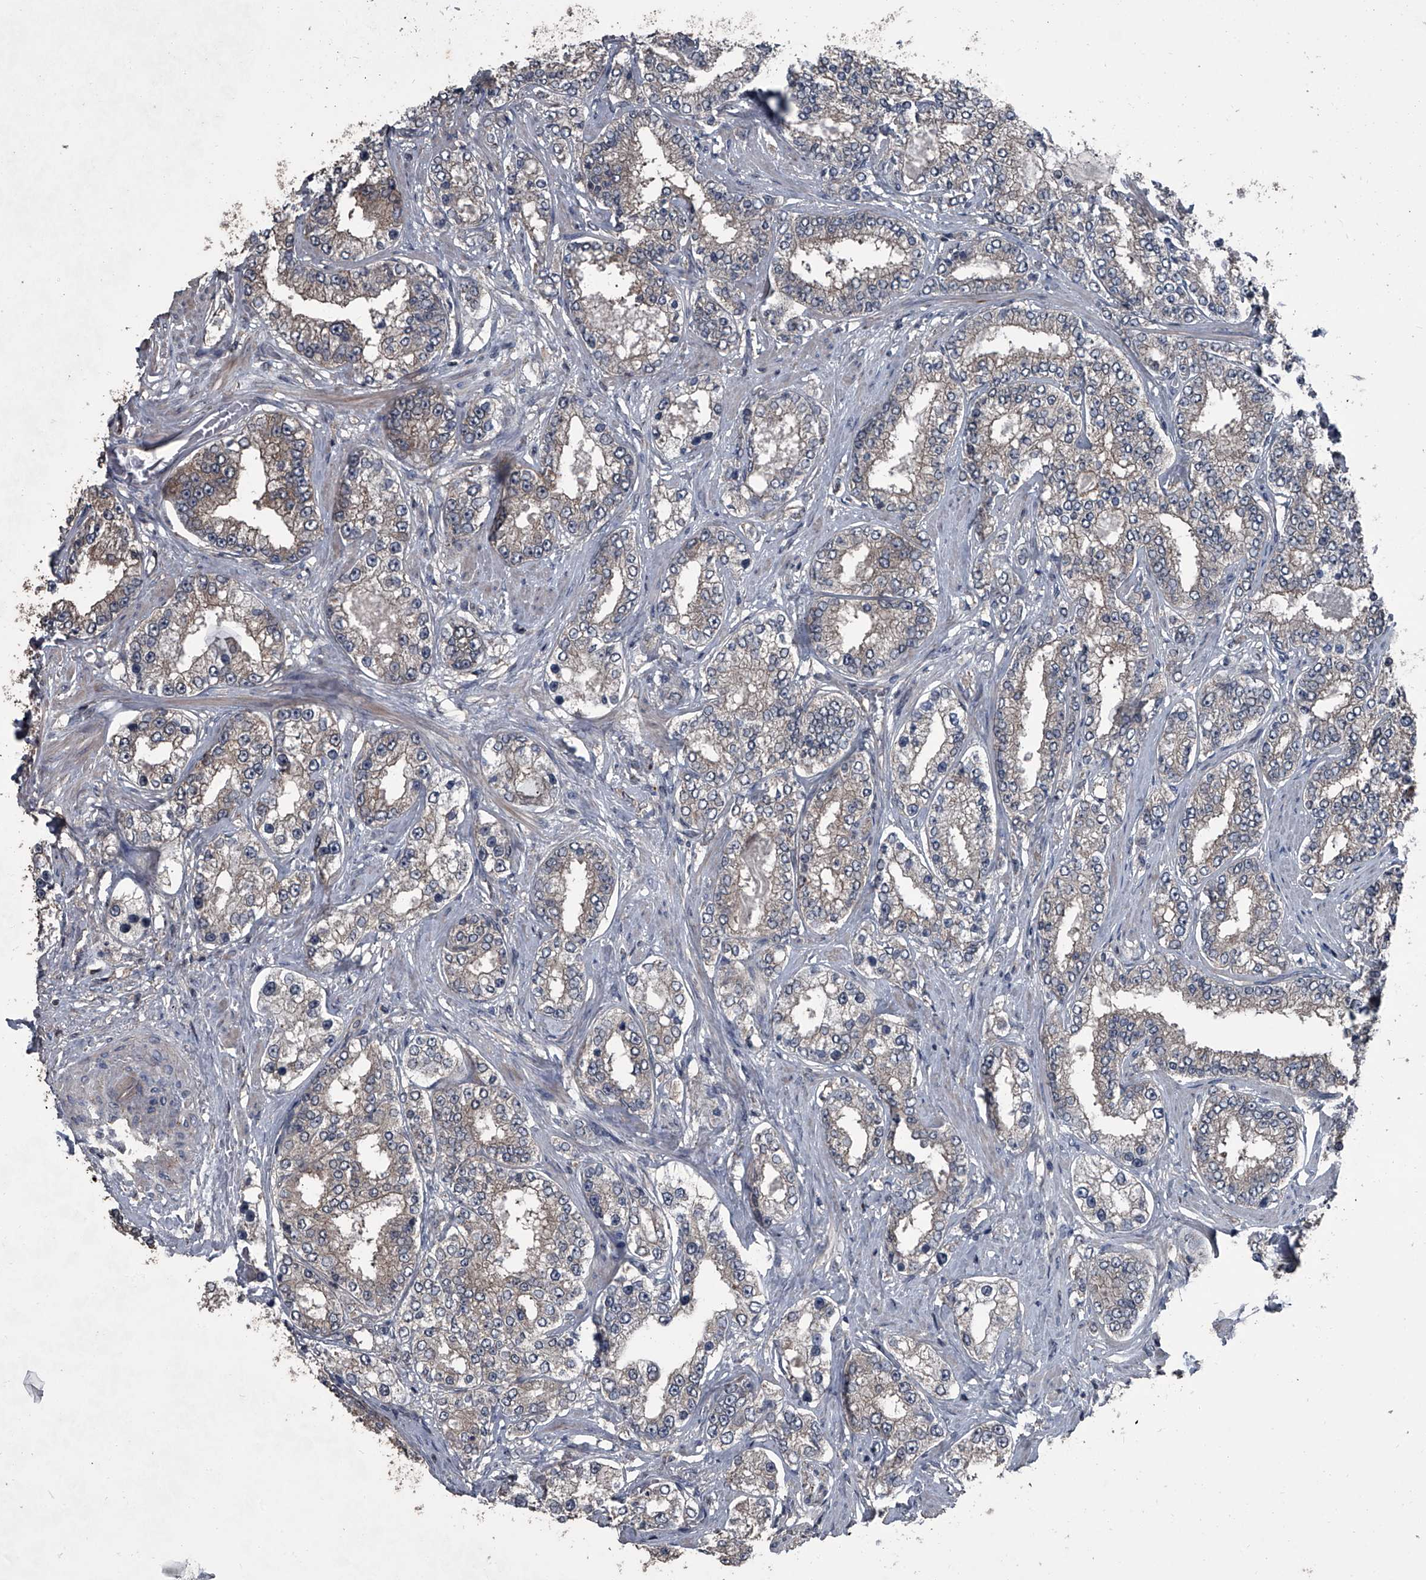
{"staining": {"intensity": "weak", "quantity": "25%-75%", "location": "cytoplasmic/membranous"}, "tissue": "prostate cancer", "cell_type": "Tumor cells", "image_type": "cancer", "snomed": [{"axis": "morphology", "description": "Normal tissue, NOS"}, {"axis": "morphology", "description": "Adenocarcinoma, High grade"}, {"axis": "topography", "description": "Prostate"}], "caption": "Immunohistochemistry (IHC) micrograph of human prostate adenocarcinoma (high-grade) stained for a protein (brown), which demonstrates low levels of weak cytoplasmic/membranous positivity in approximately 25%-75% of tumor cells.", "gene": "OARD1", "patient": {"sex": "male", "age": 83}}